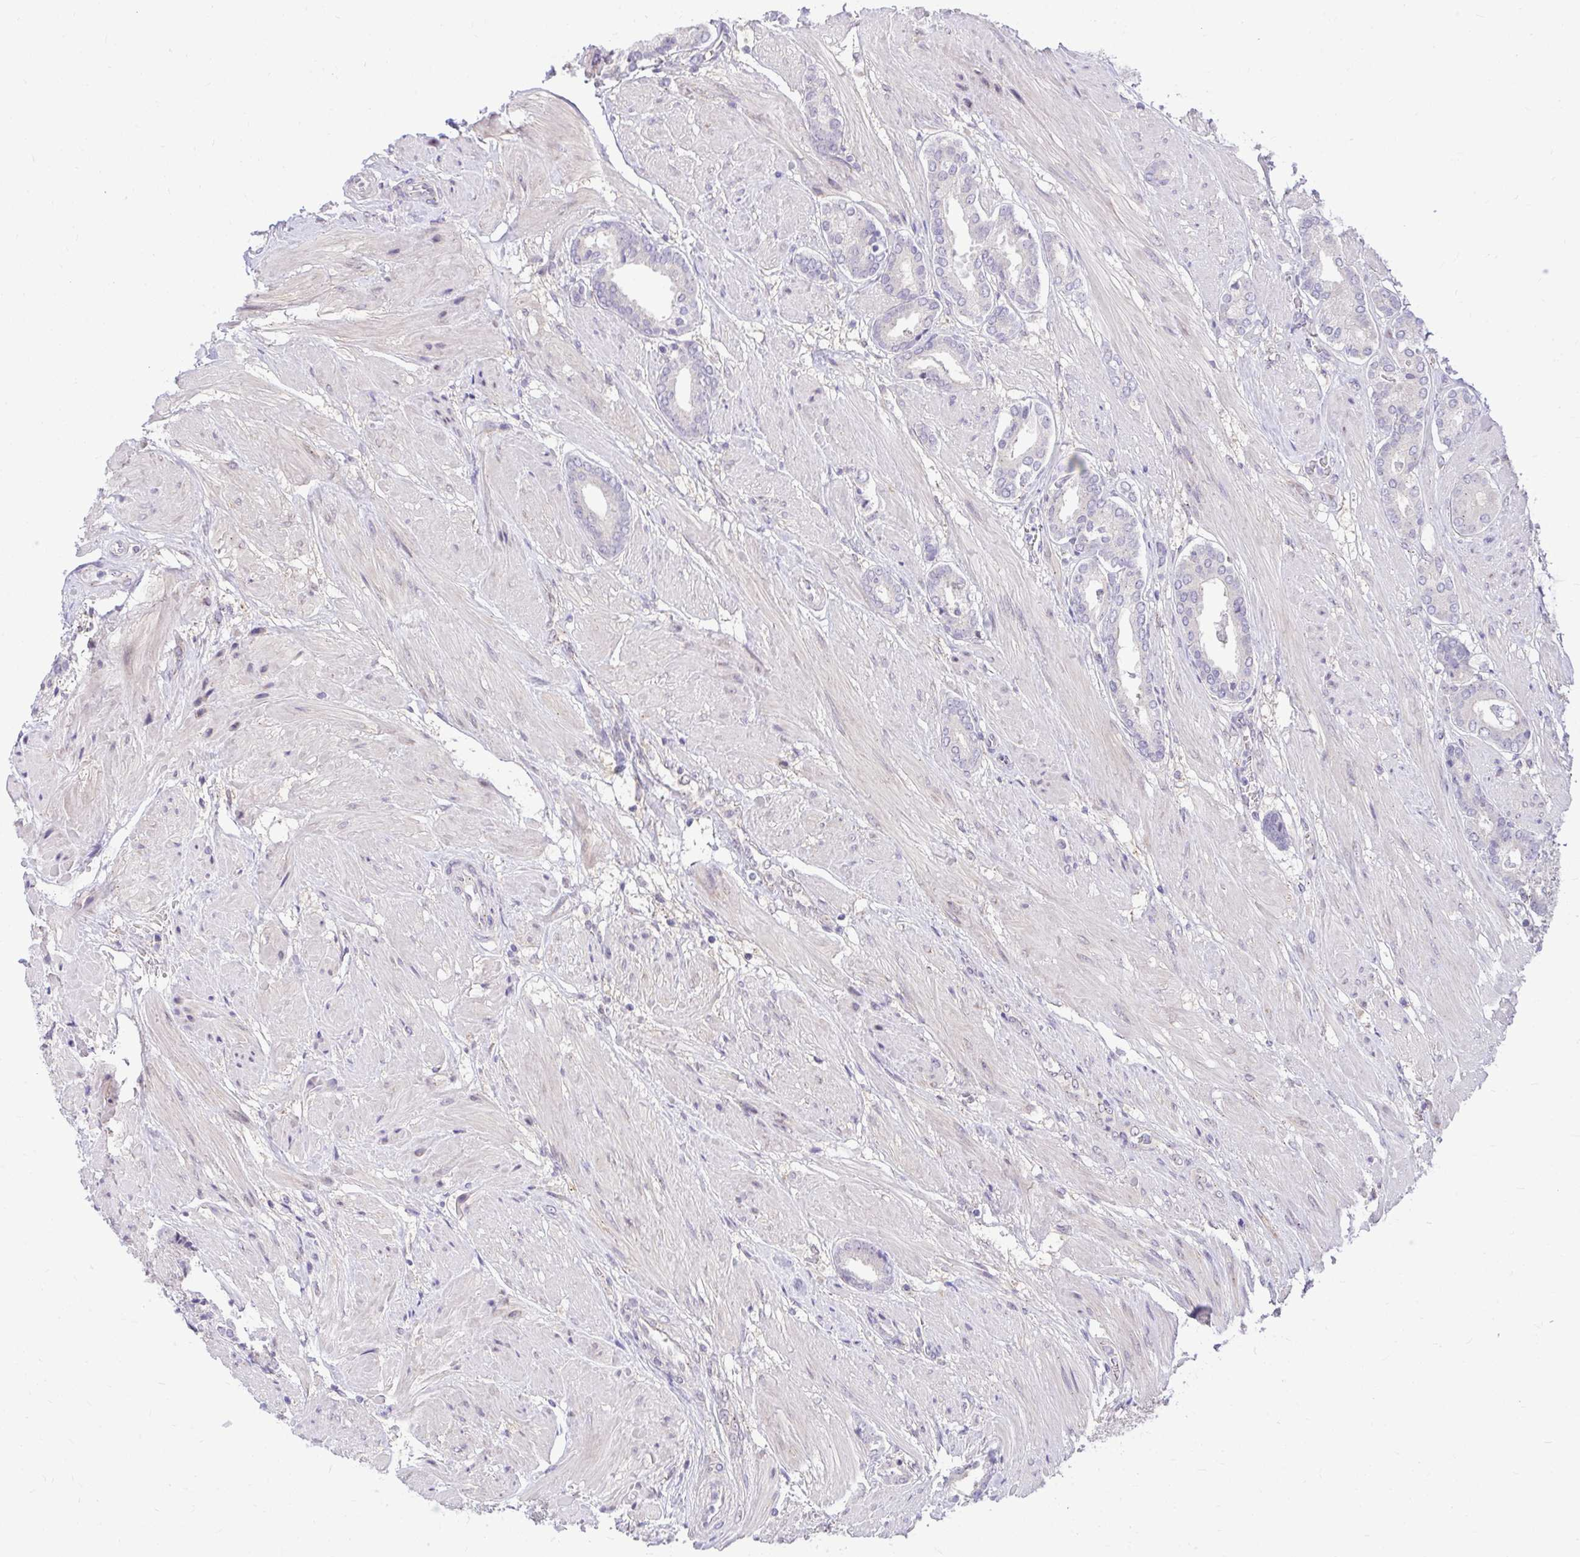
{"staining": {"intensity": "negative", "quantity": "none", "location": "none"}, "tissue": "prostate cancer", "cell_type": "Tumor cells", "image_type": "cancer", "snomed": [{"axis": "morphology", "description": "Adenocarcinoma, High grade"}, {"axis": "topography", "description": "Prostate"}], "caption": "Tumor cells show no significant protein staining in prostate adenocarcinoma (high-grade).", "gene": "CEACAM18", "patient": {"sex": "male", "age": 56}}